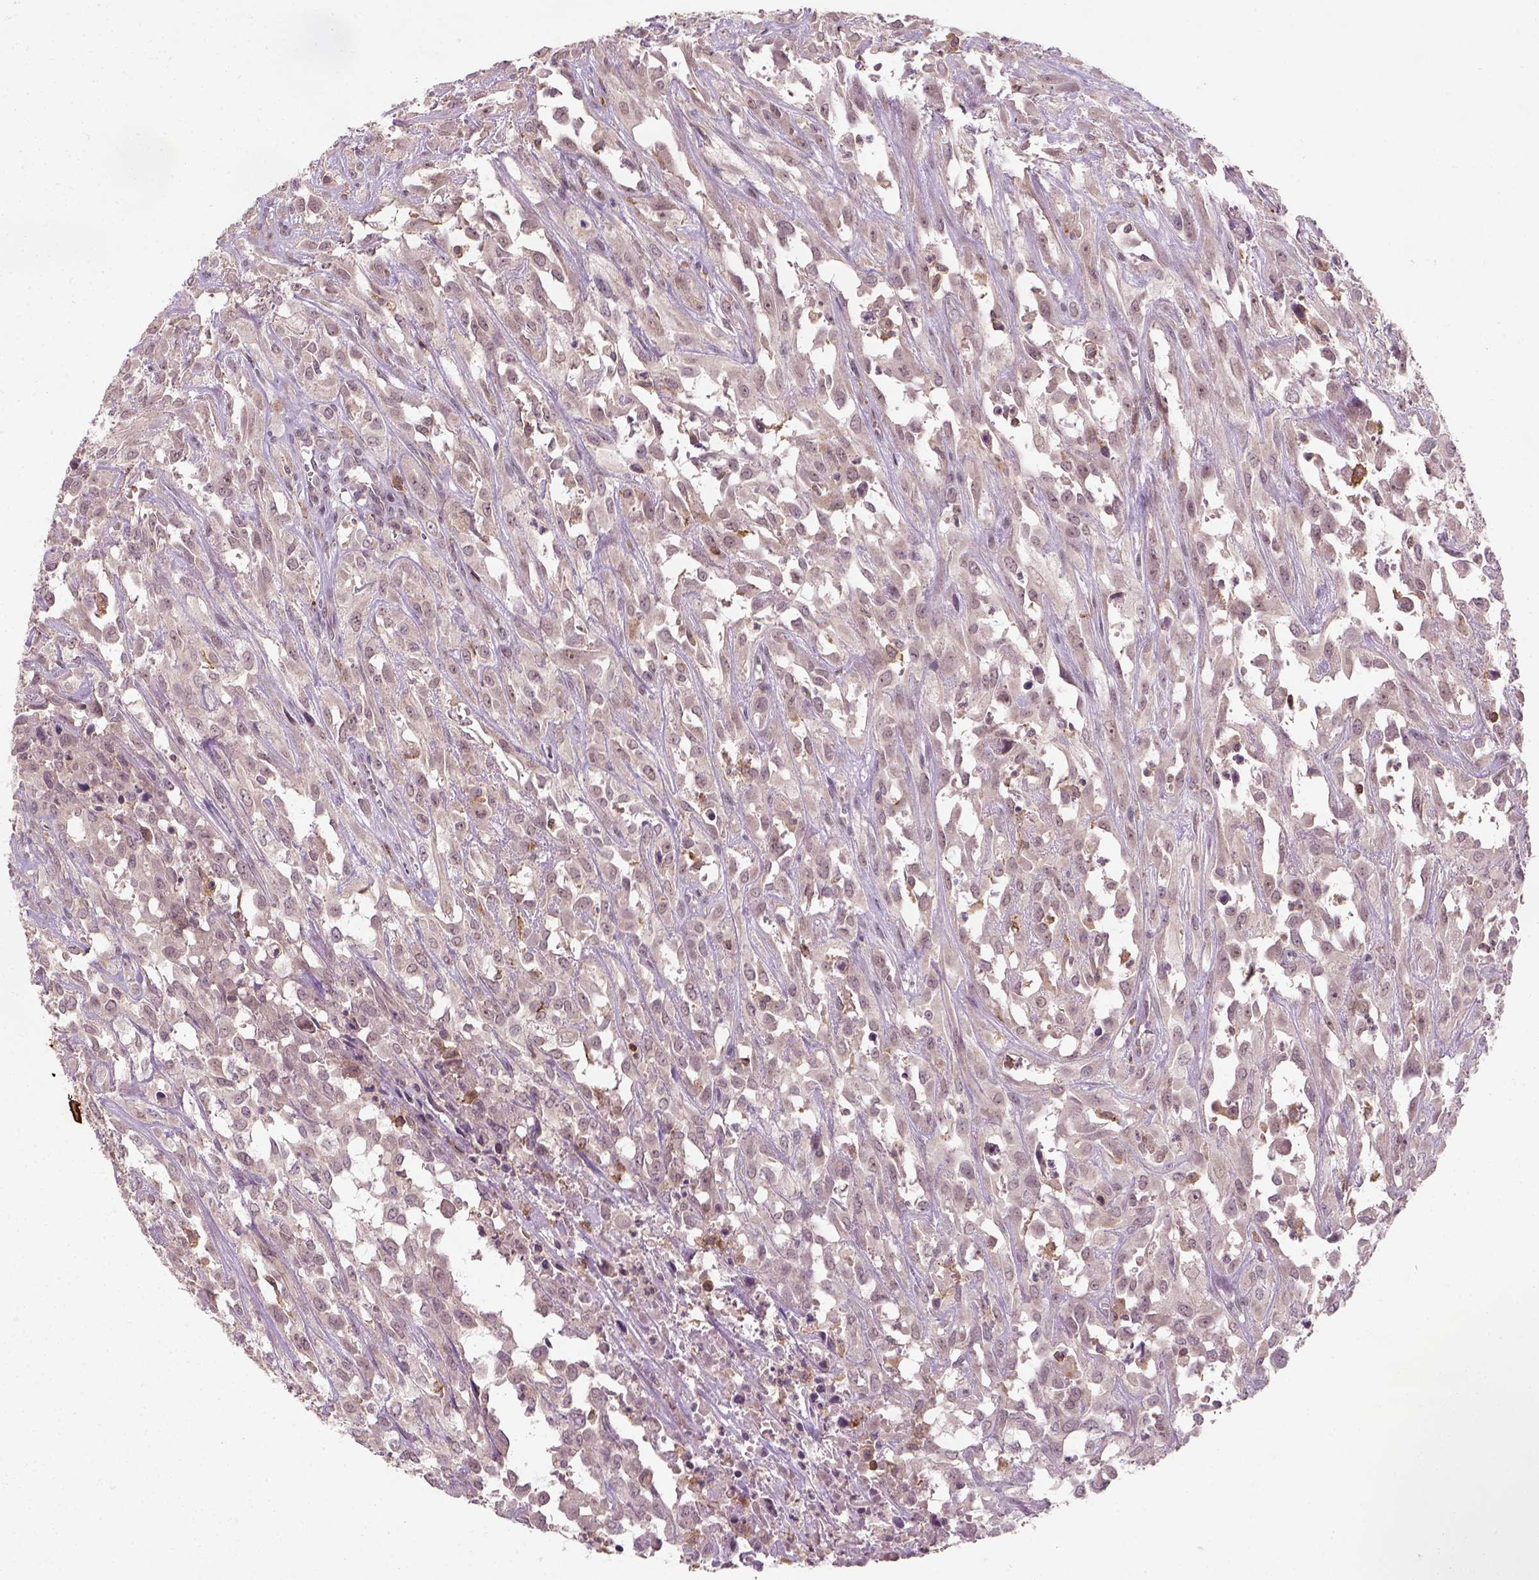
{"staining": {"intensity": "negative", "quantity": "none", "location": "none"}, "tissue": "urothelial cancer", "cell_type": "Tumor cells", "image_type": "cancer", "snomed": [{"axis": "morphology", "description": "Urothelial carcinoma, High grade"}, {"axis": "topography", "description": "Urinary bladder"}], "caption": "This is a micrograph of IHC staining of urothelial carcinoma (high-grade), which shows no expression in tumor cells.", "gene": "CAMKK1", "patient": {"sex": "male", "age": 67}}